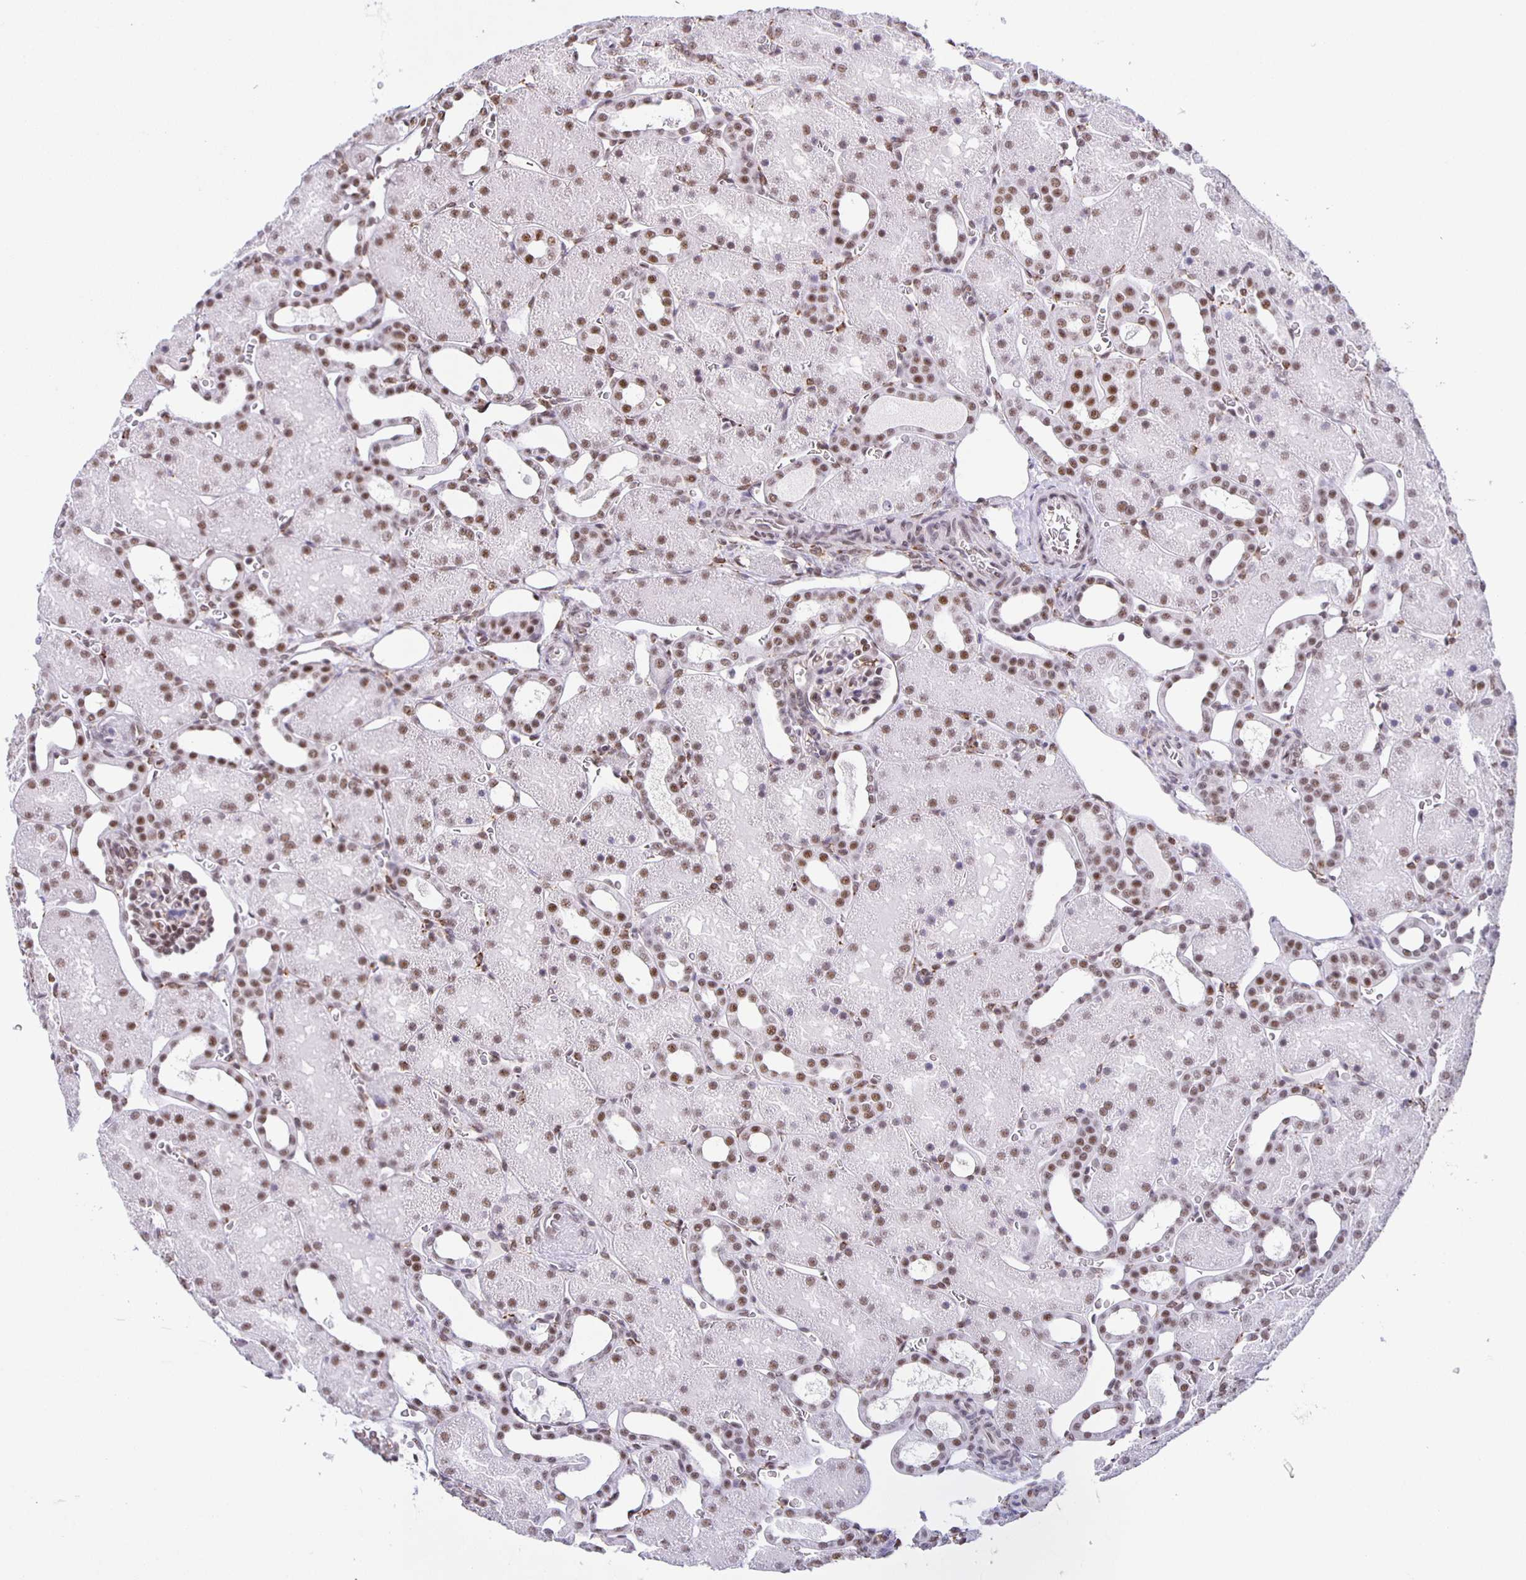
{"staining": {"intensity": "moderate", "quantity": ">75%", "location": "nuclear"}, "tissue": "kidney", "cell_type": "Cells in glomeruli", "image_type": "normal", "snomed": [{"axis": "morphology", "description": "Normal tissue, NOS"}, {"axis": "topography", "description": "Kidney"}], "caption": "This image displays immunohistochemistry staining of normal human kidney, with medium moderate nuclear expression in approximately >75% of cells in glomeruli.", "gene": "ZRANB2", "patient": {"sex": "male", "age": 2}}